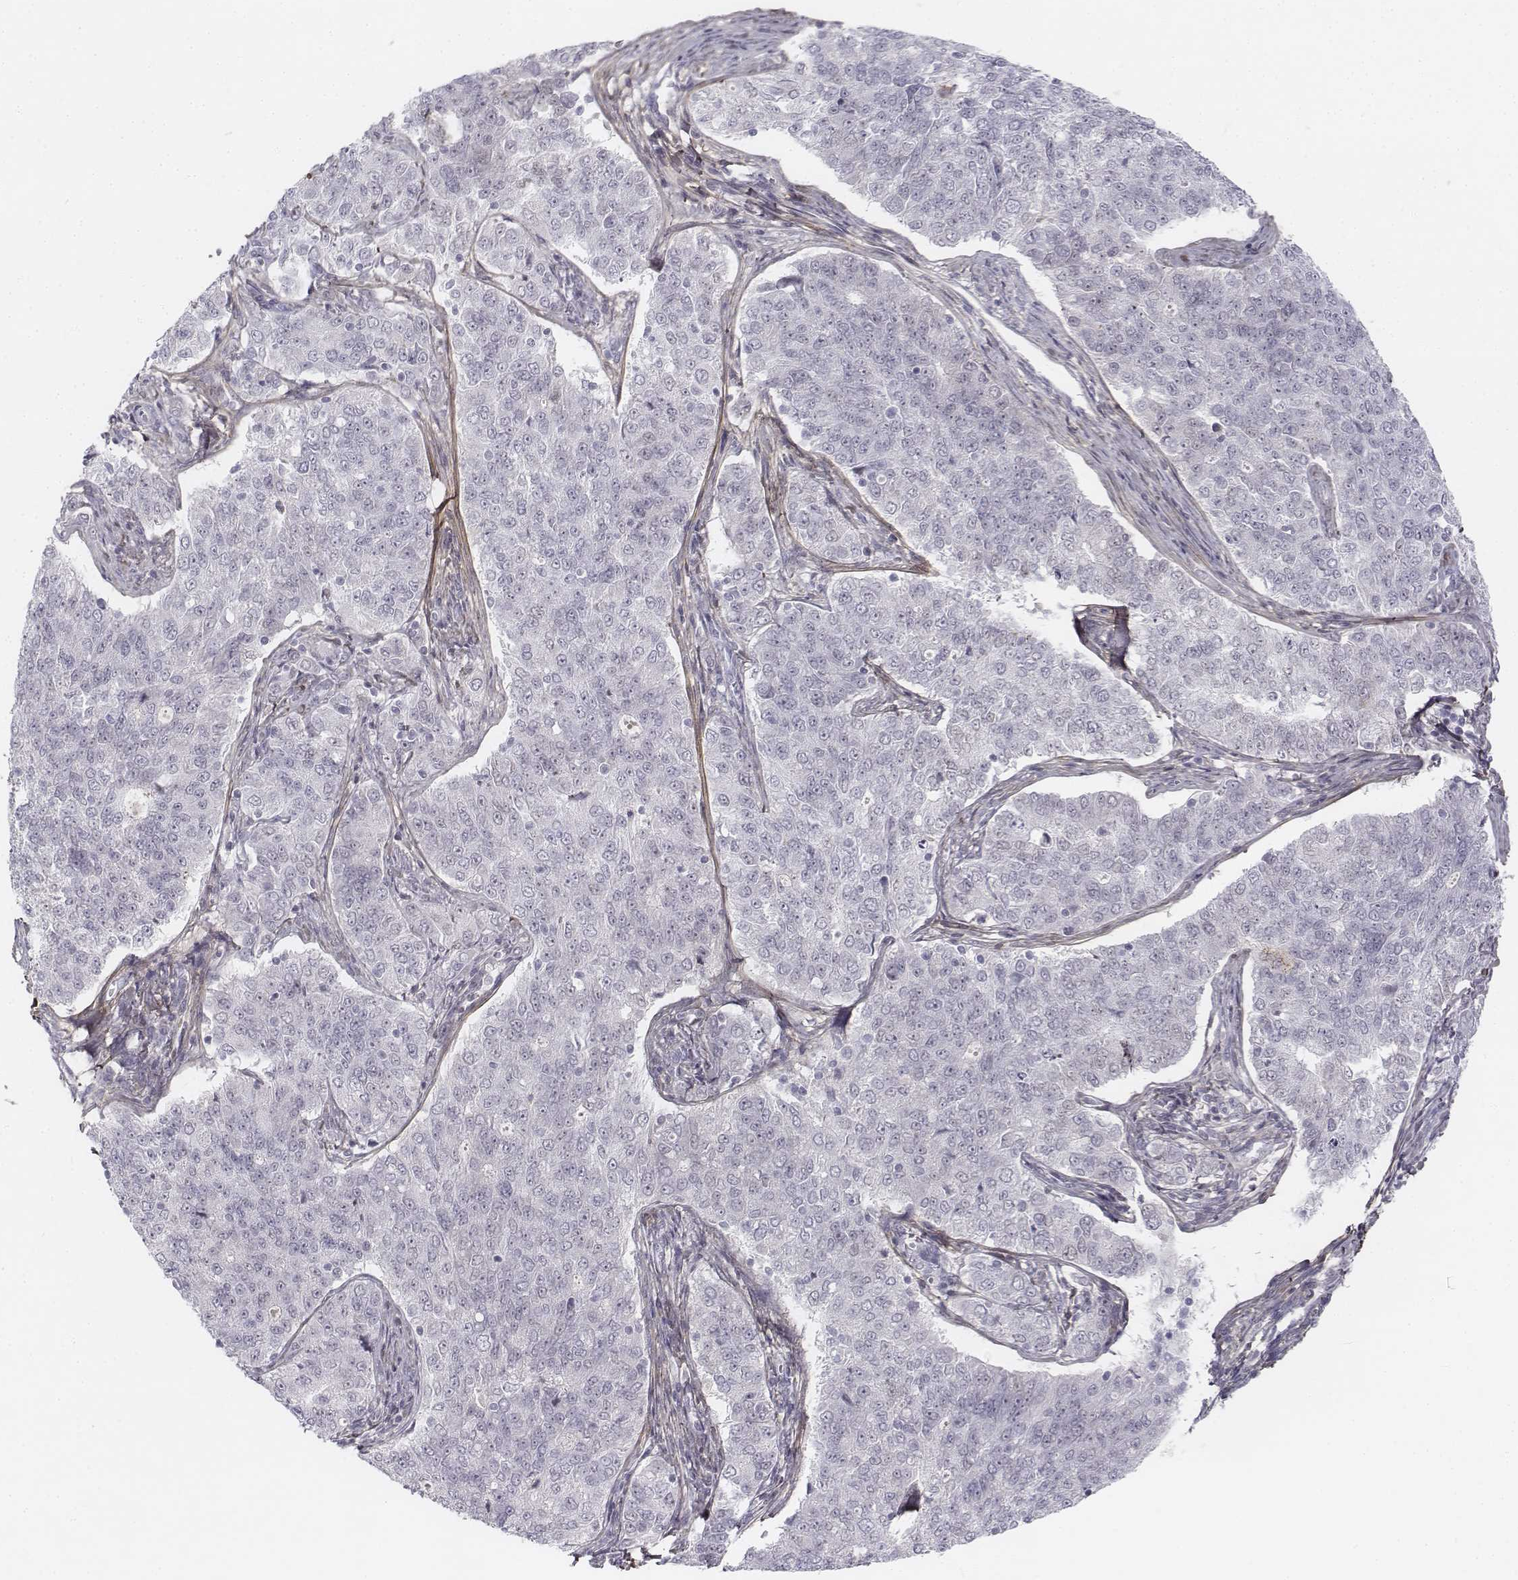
{"staining": {"intensity": "negative", "quantity": "none", "location": "none"}, "tissue": "endometrial cancer", "cell_type": "Tumor cells", "image_type": "cancer", "snomed": [{"axis": "morphology", "description": "Adenocarcinoma, NOS"}, {"axis": "topography", "description": "Endometrium"}], "caption": "Photomicrograph shows no protein expression in tumor cells of endometrial cancer (adenocarcinoma) tissue.", "gene": "KRT84", "patient": {"sex": "female", "age": 43}}